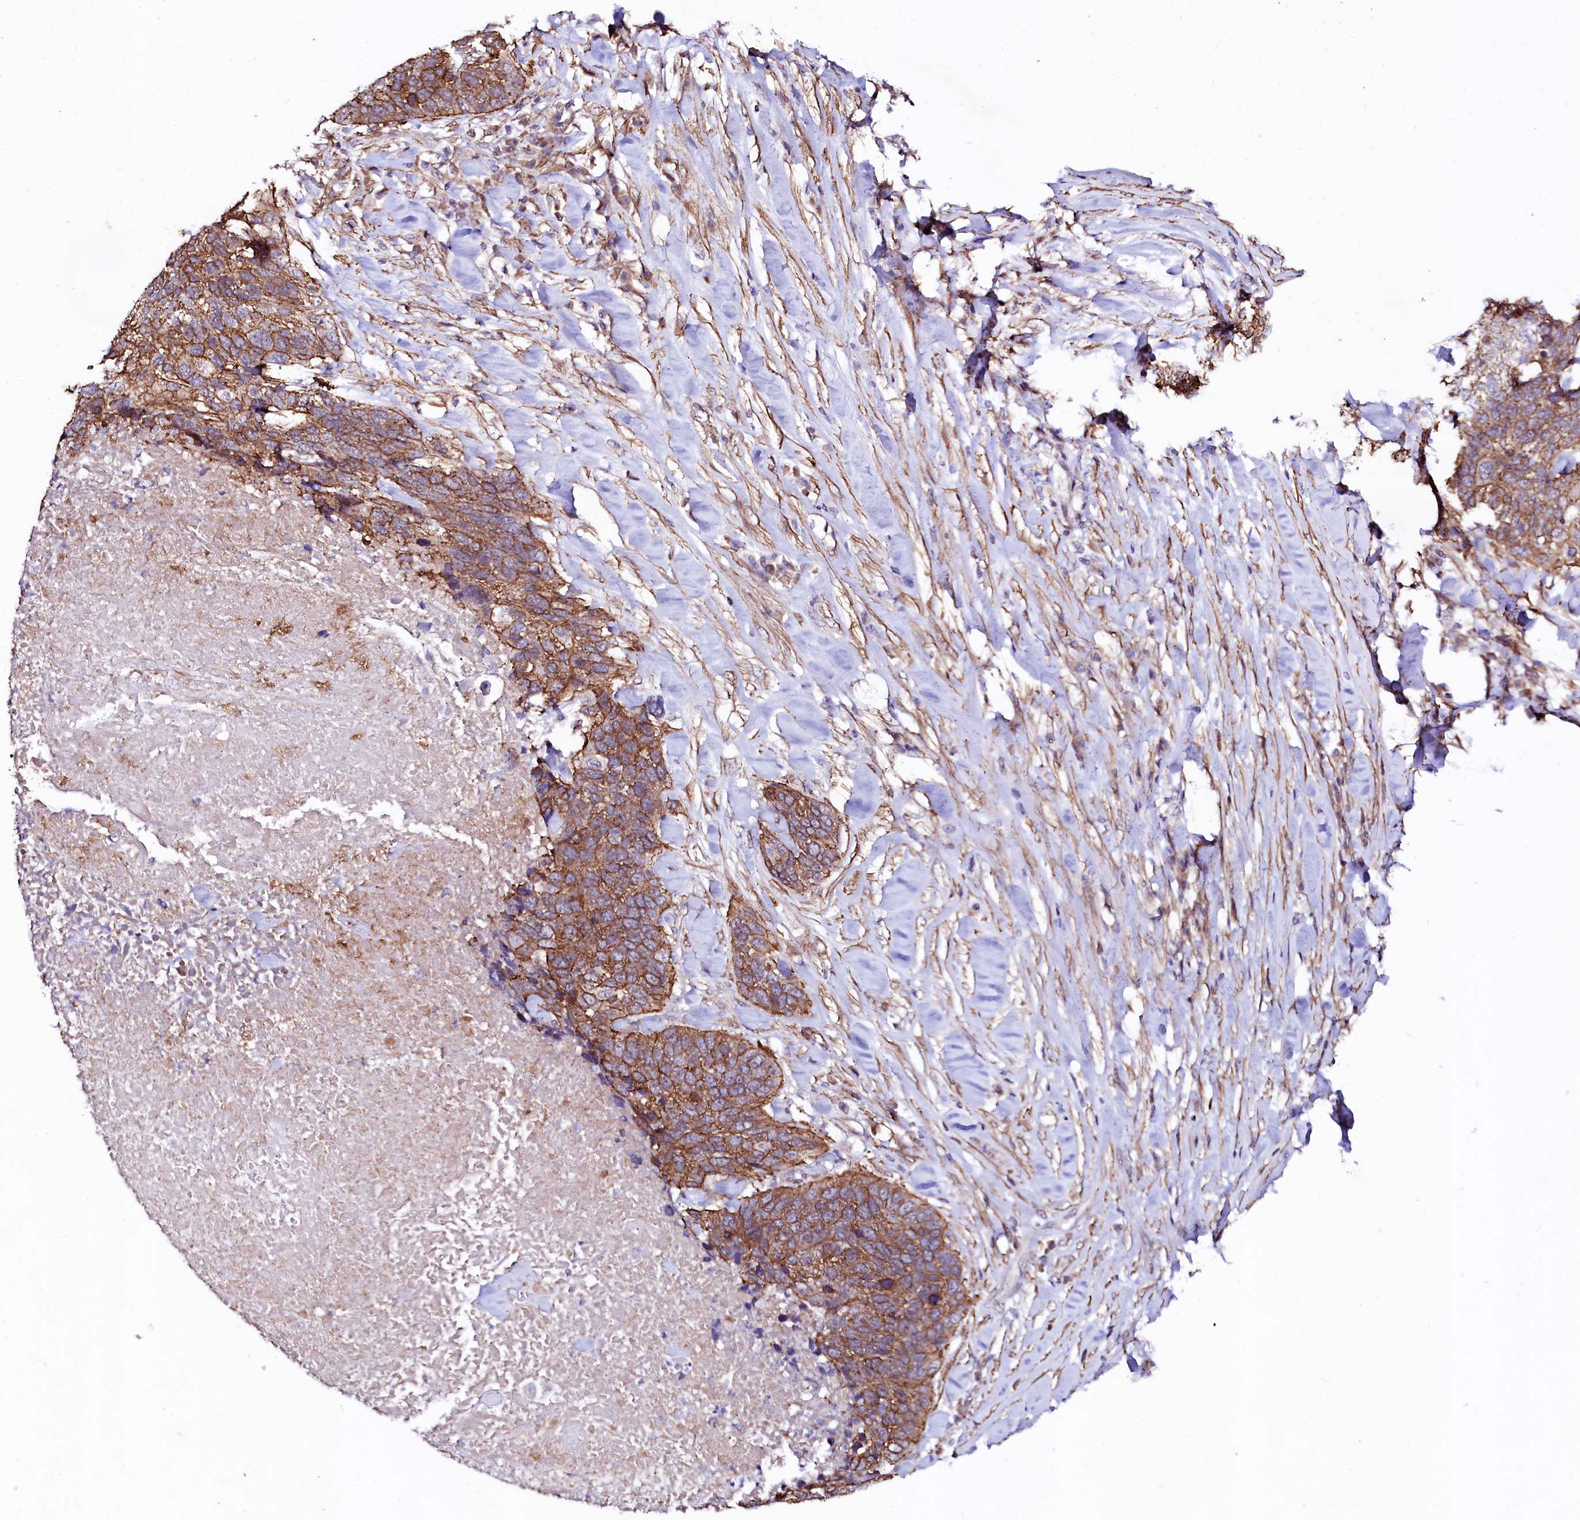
{"staining": {"intensity": "moderate", "quantity": ">75%", "location": "cytoplasmic/membranous"}, "tissue": "lung cancer", "cell_type": "Tumor cells", "image_type": "cancer", "snomed": [{"axis": "morphology", "description": "Squamous cell carcinoma, NOS"}, {"axis": "topography", "description": "Lung"}], "caption": "Immunohistochemistry of lung cancer (squamous cell carcinoma) shows medium levels of moderate cytoplasmic/membranous expression in about >75% of tumor cells.", "gene": "GPR176", "patient": {"sex": "male", "age": 66}}